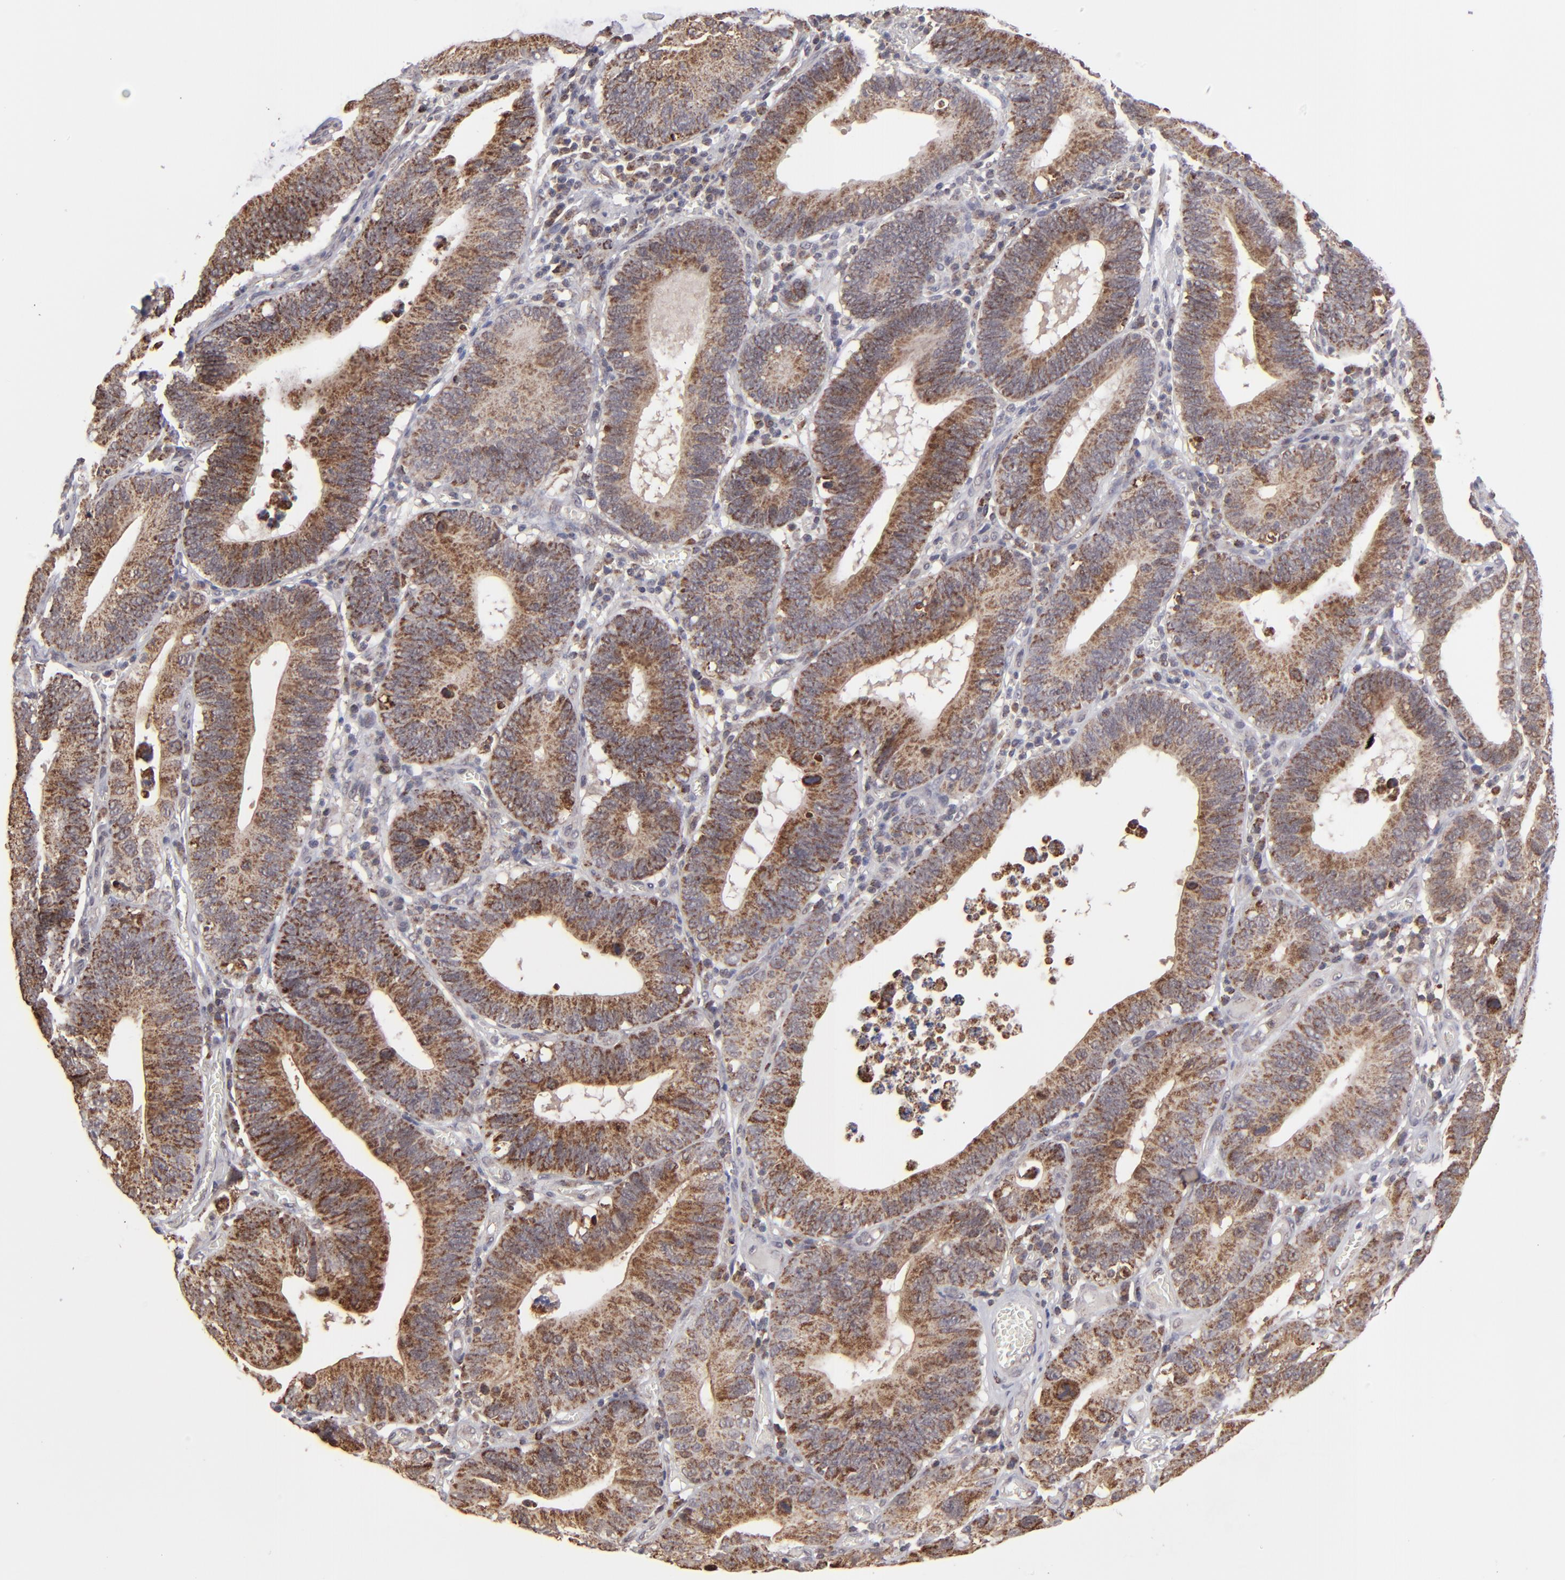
{"staining": {"intensity": "moderate", "quantity": ">75%", "location": "cytoplasmic/membranous"}, "tissue": "stomach cancer", "cell_type": "Tumor cells", "image_type": "cancer", "snomed": [{"axis": "morphology", "description": "Adenocarcinoma, NOS"}, {"axis": "topography", "description": "Stomach"}, {"axis": "topography", "description": "Gastric cardia"}], "caption": "Immunohistochemistry of human stomach cancer exhibits medium levels of moderate cytoplasmic/membranous staining in about >75% of tumor cells.", "gene": "SLC15A1", "patient": {"sex": "male", "age": 59}}